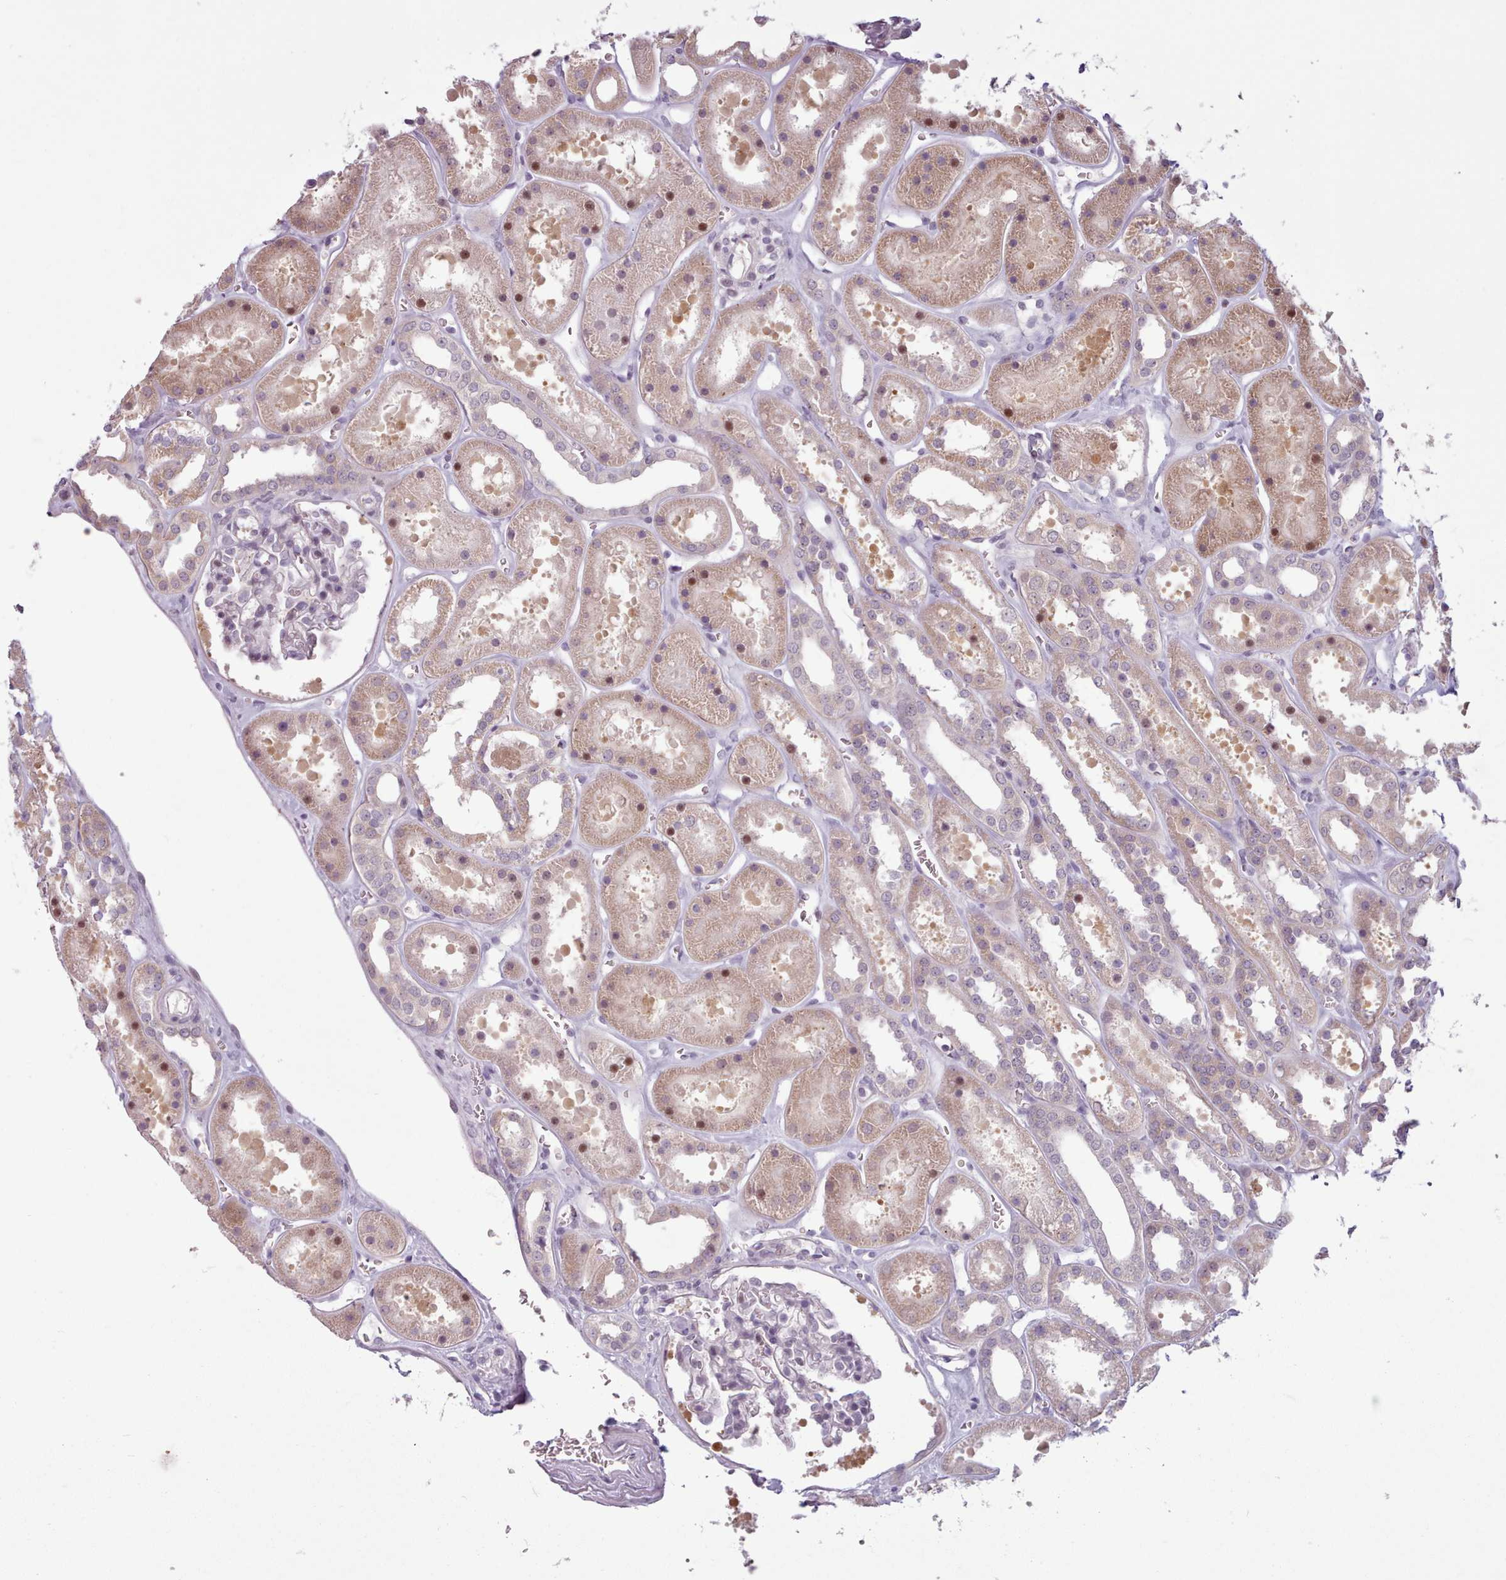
{"staining": {"intensity": "negative", "quantity": "none", "location": "none"}, "tissue": "kidney", "cell_type": "Cells in glomeruli", "image_type": "normal", "snomed": [{"axis": "morphology", "description": "Normal tissue, NOS"}, {"axis": "topography", "description": "Kidney"}], "caption": "An immunohistochemistry histopathology image of benign kidney is shown. There is no staining in cells in glomeruli of kidney. The staining was performed using DAB to visualize the protein expression in brown, while the nuclei were stained in blue with hematoxylin (Magnification: 20x).", "gene": "KBTBD6", "patient": {"sex": "female", "age": 41}}